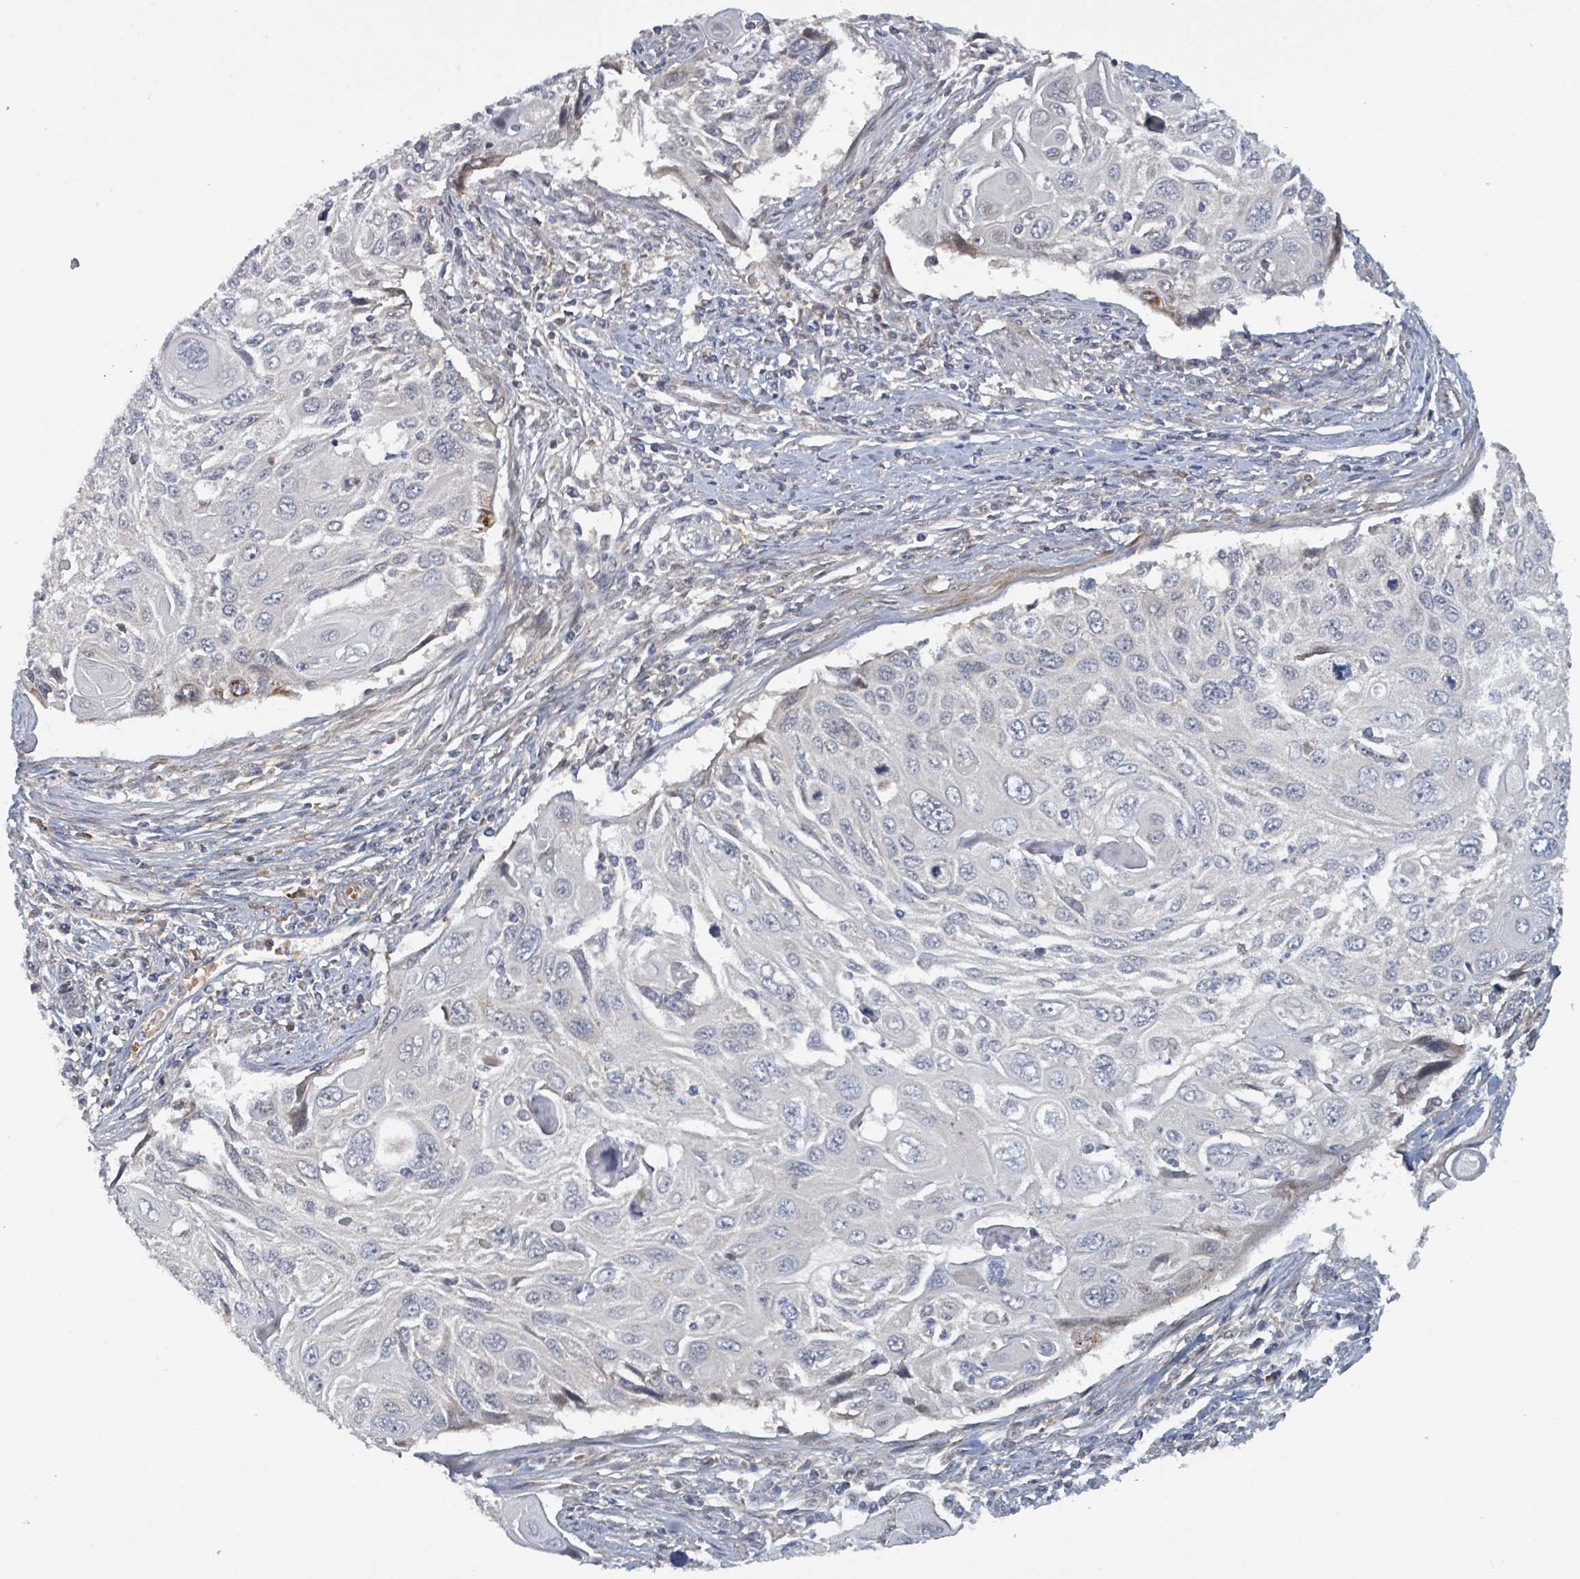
{"staining": {"intensity": "negative", "quantity": "none", "location": "none"}, "tissue": "cervical cancer", "cell_type": "Tumor cells", "image_type": "cancer", "snomed": [{"axis": "morphology", "description": "Squamous cell carcinoma, NOS"}, {"axis": "topography", "description": "Cervix"}], "caption": "Cervical cancer (squamous cell carcinoma) was stained to show a protein in brown. There is no significant positivity in tumor cells. The staining was performed using DAB (3,3'-diaminobenzidine) to visualize the protein expression in brown, while the nuclei were stained in blue with hematoxylin (Magnification: 20x).", "gene": "HIVEP1", "patient": {"sex": "female", "age": 70}}